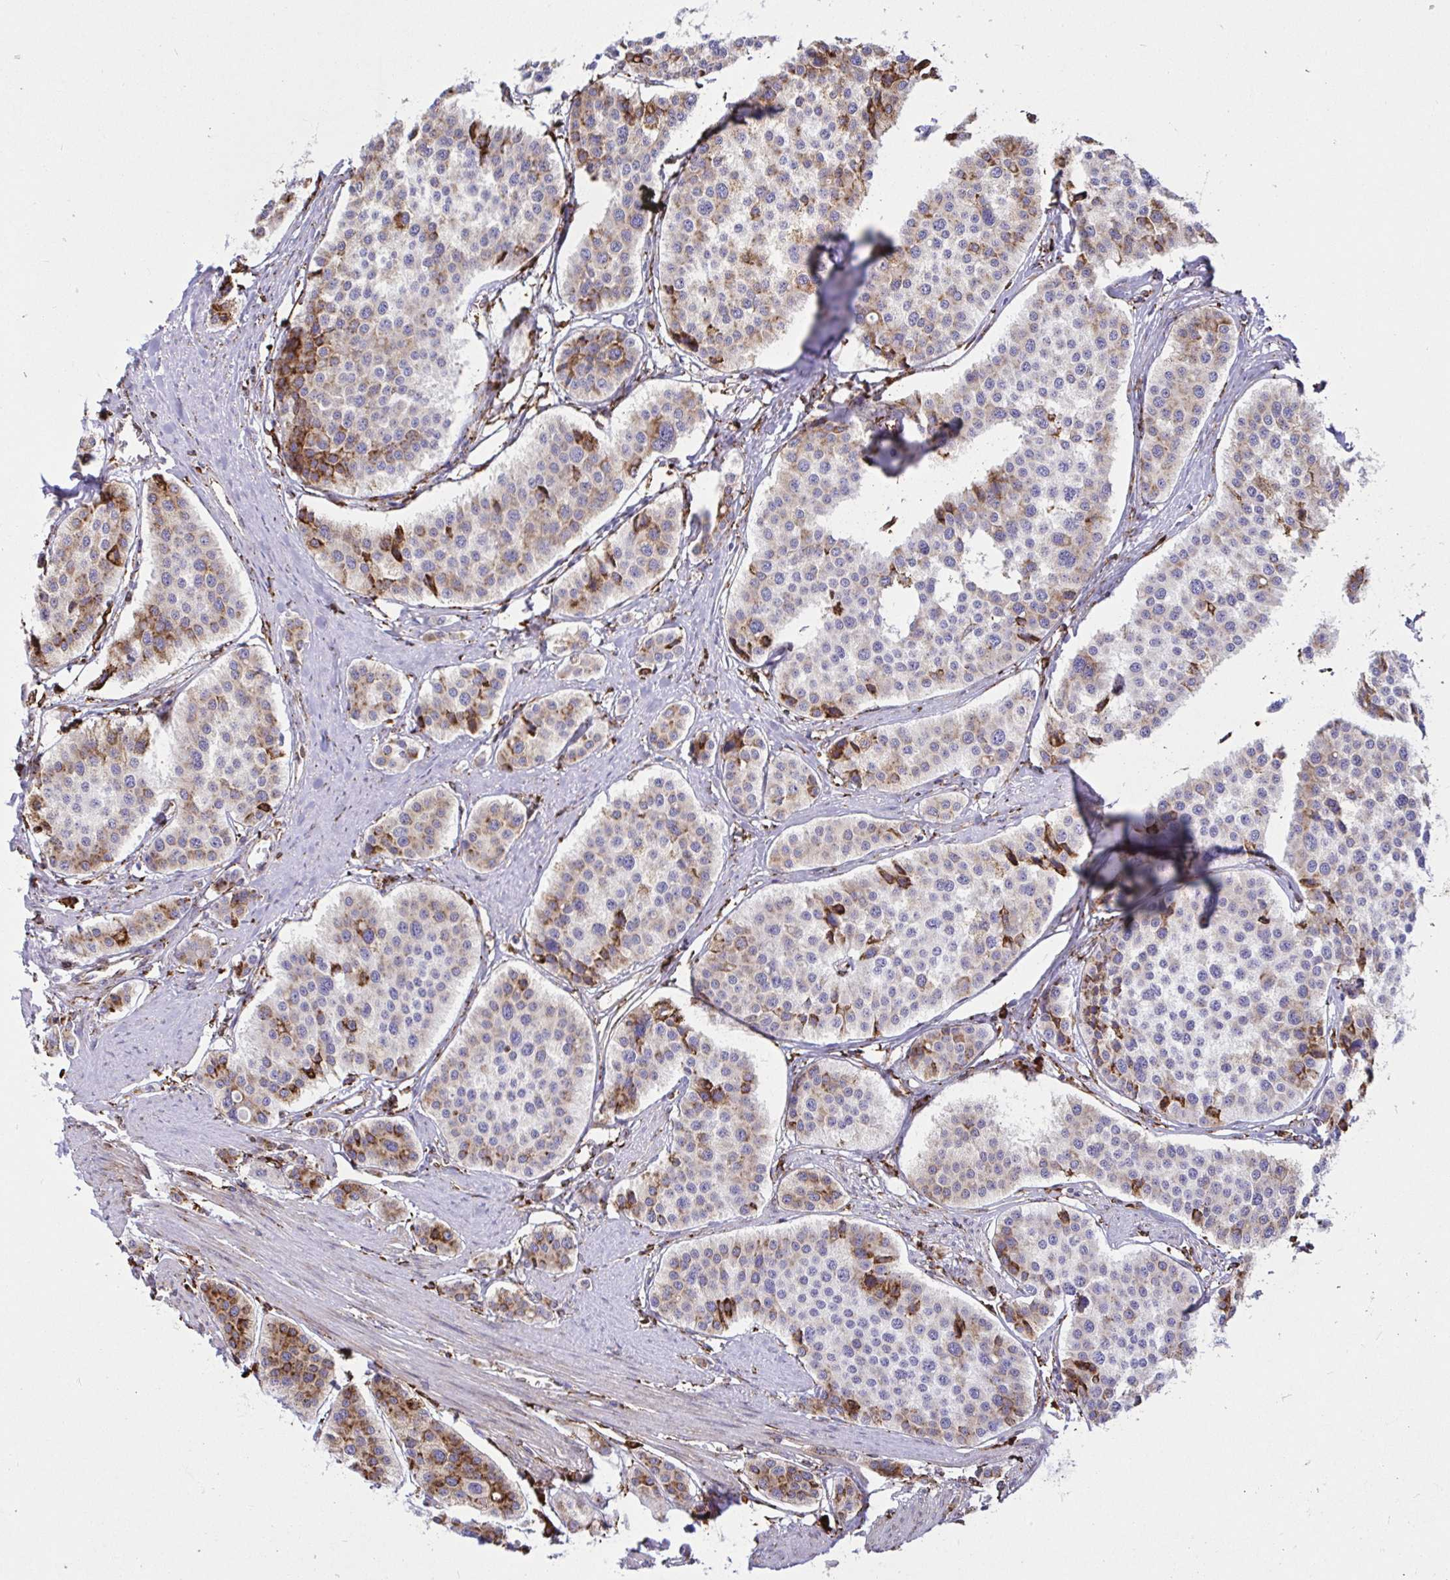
{"staining": {"intensity": "moderate", "quantity": "25%-75%", "location": "cytoplasmic/membranous"}, "tissue": "carcinoid", "cell_type": "Tumor cells", "image_type": "cancer", "snomed": [{"axis": "morphology", "description": "Carcinoid, malignant, NOS"}, {"axis": "topography", "description": "Small intestine"}], "caption": "Protein expression by IHC displays moderate cytoplasmic/membranous staining in about 25%-75% of tumor cells in carcinoid.", "gene": "CLGN", "patient": {"sex": "male", "age": 60}}